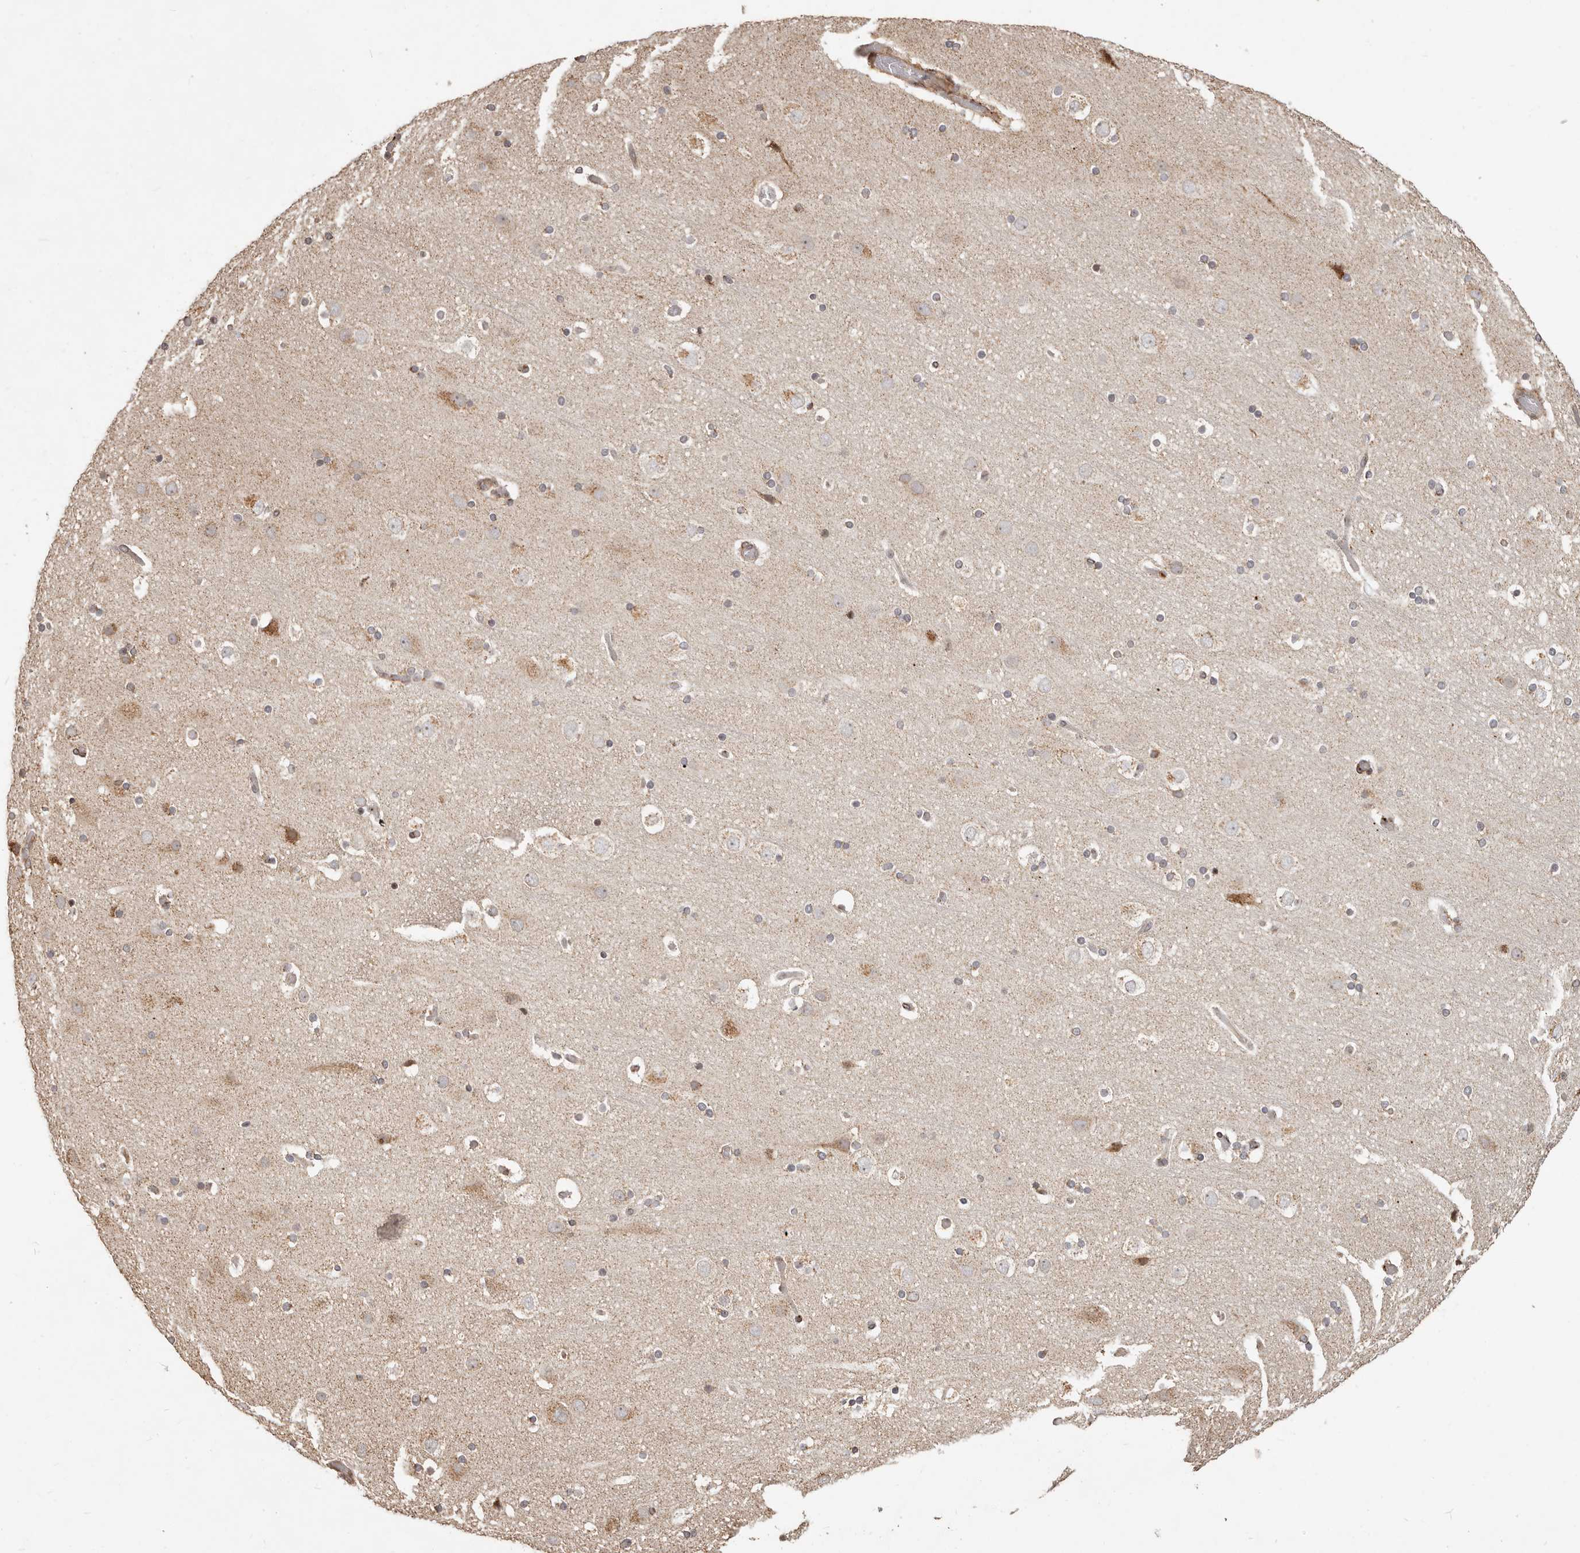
{"staining": {"intensity": "weak", "quantity": ">75%", "location": "cytoplasmic/membranous"}, "tissue": "cerebral cortex", "cell_type": "Endothelial cells", "image_type": "normal", "snomed": [{"axis": "morphology", "description": "Normal tissue, NOS"}, {"axis": "topography", "description": "Cerebral cortex"}], "caption": "There is low levels of weak cytoplasmic/membranous positivity in endothelial cells of normal cerebral cortex, as demonstrated by immunohistochemical staining (brown color).", "gene": "TRIM4", "patient": {"sex": "male", "age": 57}}